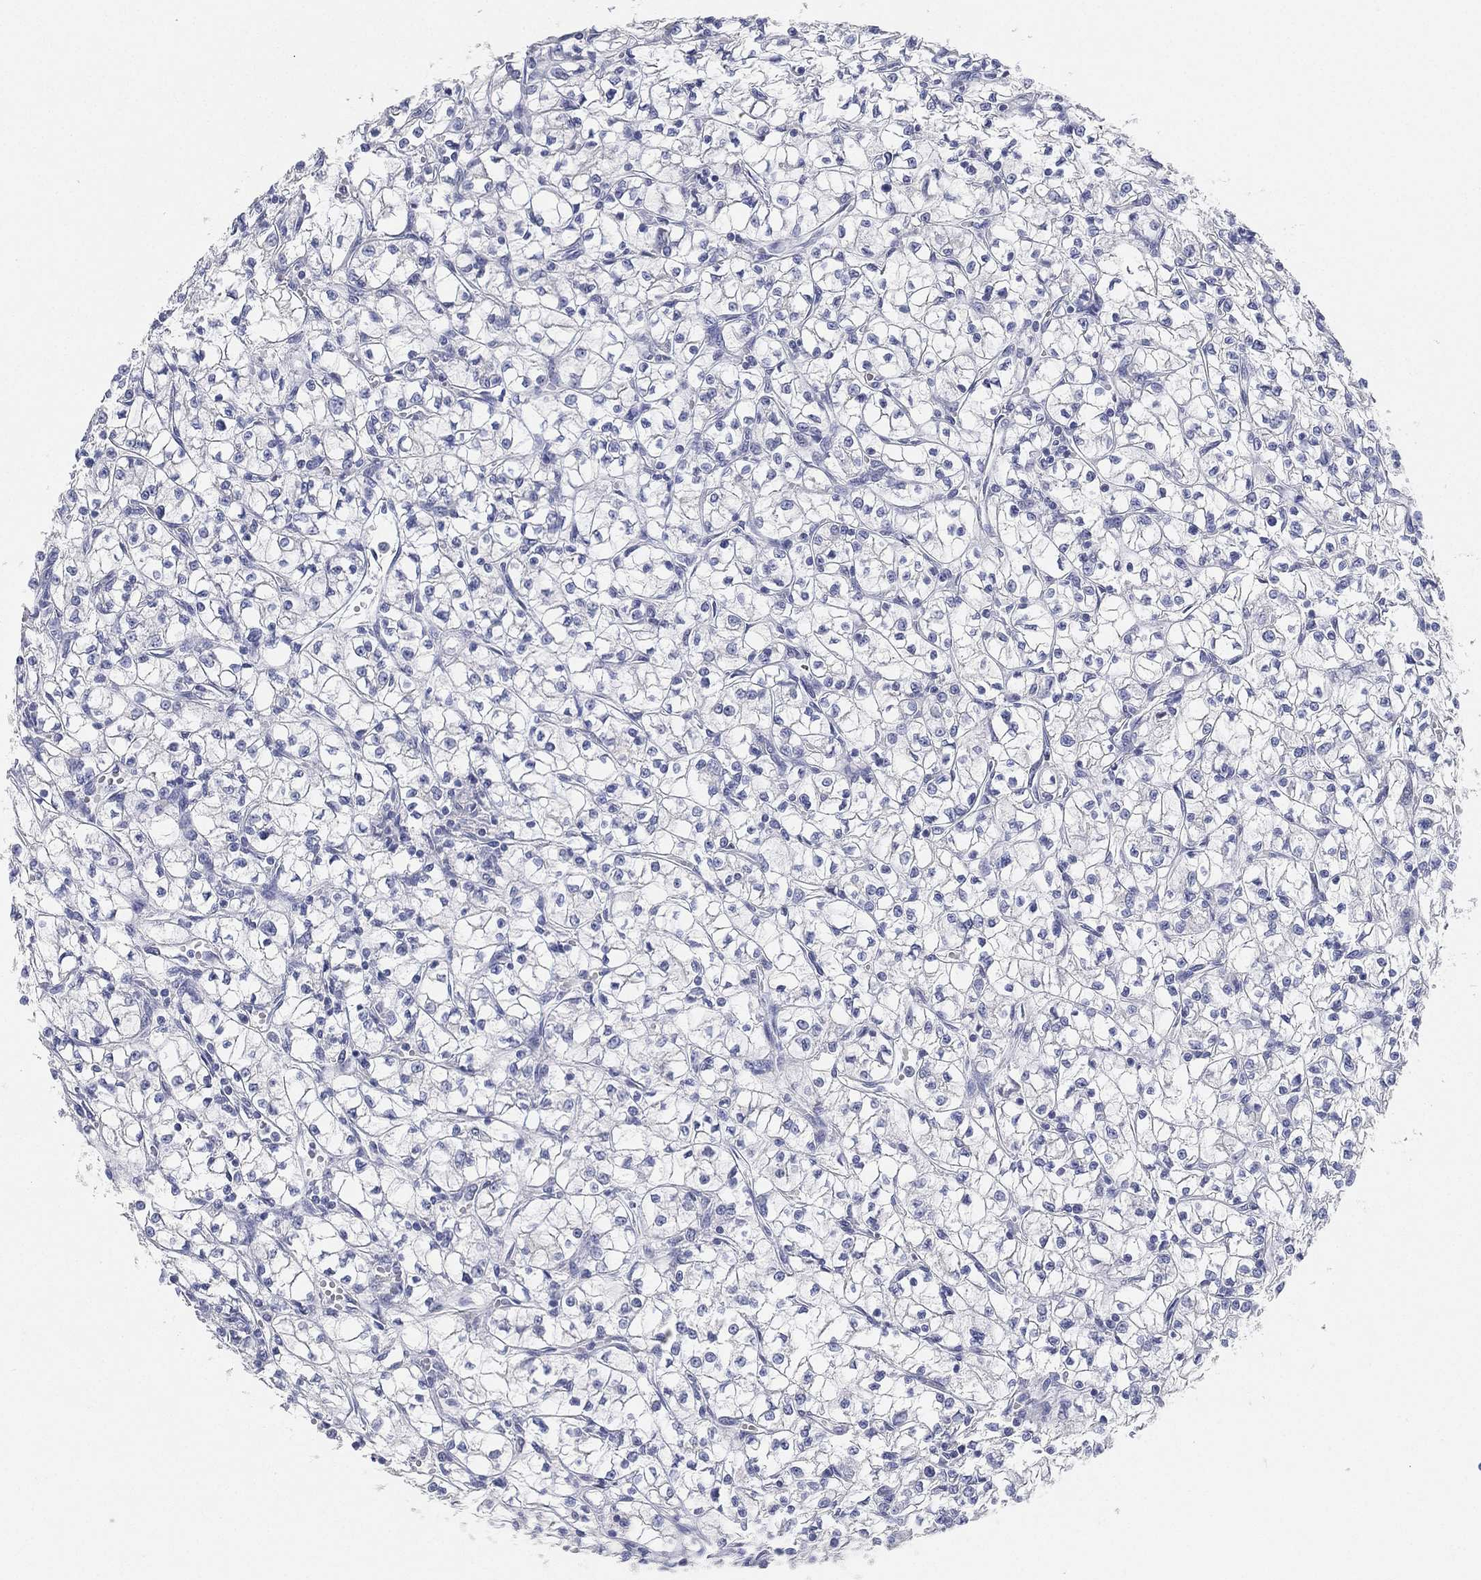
{"staining": {"intensity": "negative", "quantity": "none", "location": "none"}, "tissue": "renal cancer", "cell_type": "Tumor cells", "image_type": "cancer", "snomed": [{"axis": "morphology", "description": "Adenocarcinoma, NOS"}, {"axis": "topography", "description": "Kidney"}], "caption": "Immunohistochemical staining of human renal adenocarcinoma reveals no significant staining in tumor cells.", "gene": "FAM187B", "patient": {"sex": "female", "age": 64}}